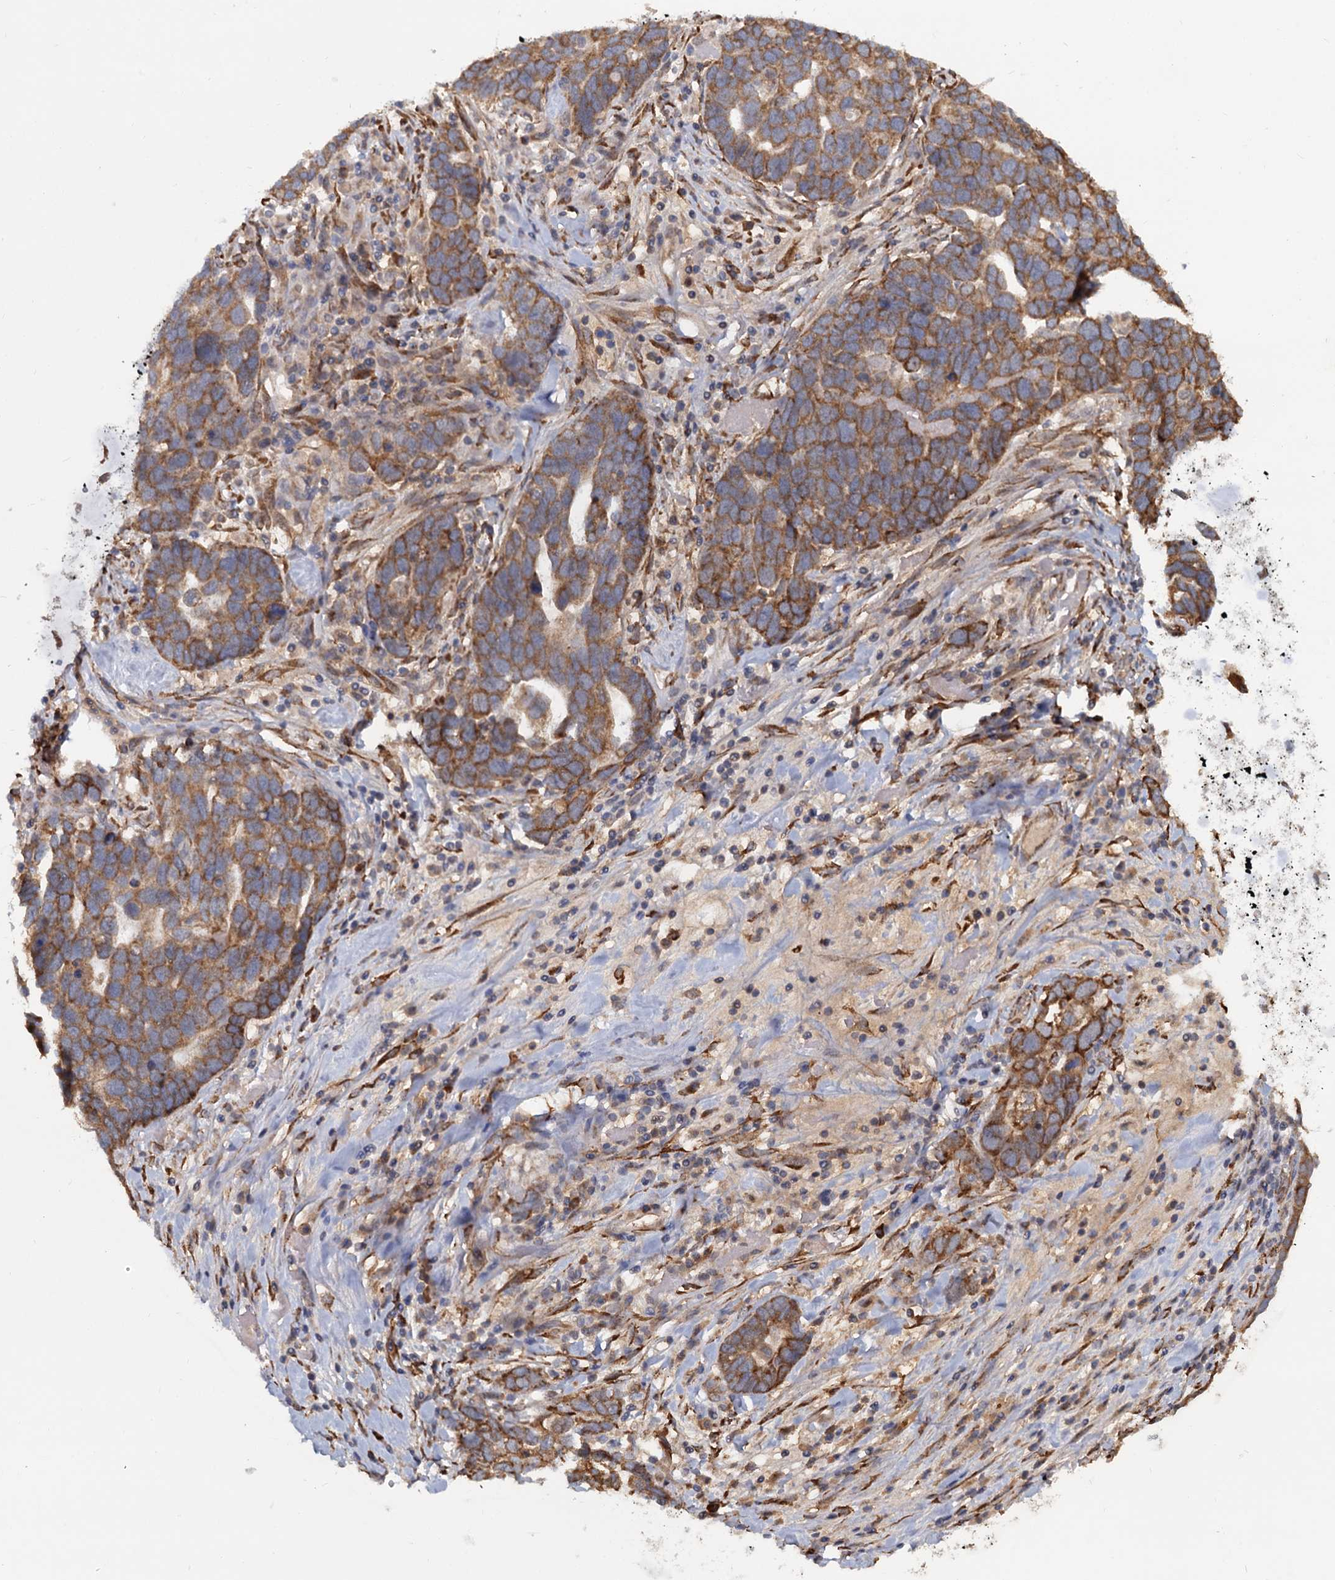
{"staining": {"intensity": "moderate", "quantity": ">75%", "location": "cytoplasmic/membranous"}, "tissue": "ovarian cancer", "cell_type": "Tumor cells", "image_type": "cancer", "snomed": [{"axis": "morphology", "description": "Cystadenocarcinoma, serous, NOS"}, {"axis": "topography", "description": "Ovary"}], "caption": "High-magnification brightfield microscopy of serous cystadenocarcinoma (ovarian) stained with DAB (3,3'-diaminobenzidine) (brown) and counterstained with hematoxylin (blue). tumor cells exhibit moderate cytoplasmic/membranous staining is identified in about>75% of cells. Ihc stains the protein of interest in brown and the nuclei are stained blue.", "gene": "LRRC51", "patient": {"sex": "female", "age": 54}}